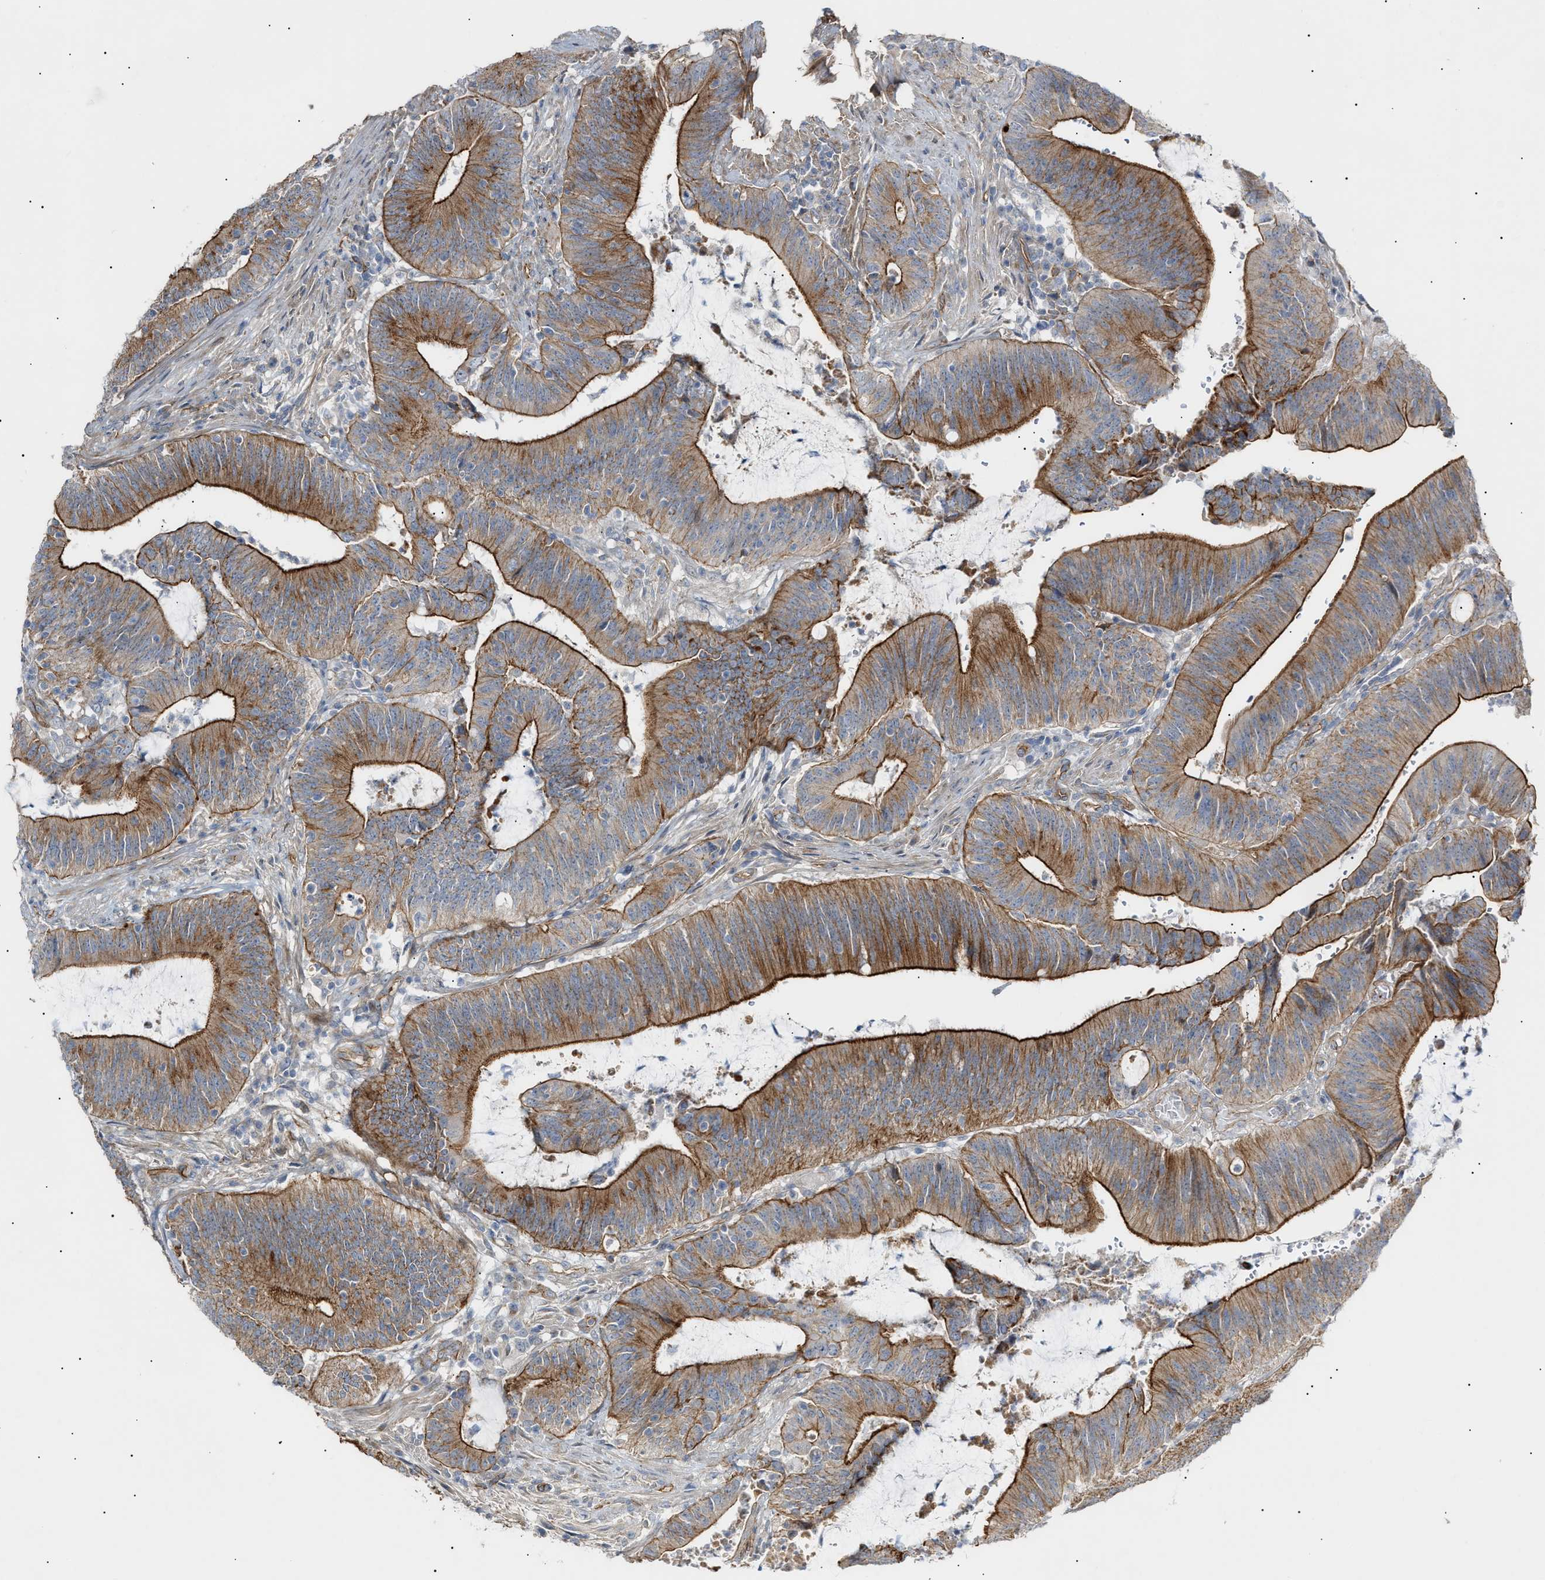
{"staining": {"intensity": "strong", "quantity": "25%-75%", "location": "cytoplasmic/membranous"}, "tissue": "colorectal cancer", "cell_type": "Tumor cells", "image_type": "cancer", "snomed": [{"axis": "morphology", "description": "Normal tissue, NOS"}, {"axis": "morphology", "description": "Adenocarcinoma, NOS"}, {"axis": "topography", "description": "Rectum"}], "caption": "Tumor cells display high levels of strong cytoplasmic/membranous staining in approximately 25%-75% of cells in colorectal cancer (adenocarcinoma).", "gene": "ZFHX2", "patient": {"sex": "female", "age": 66}}